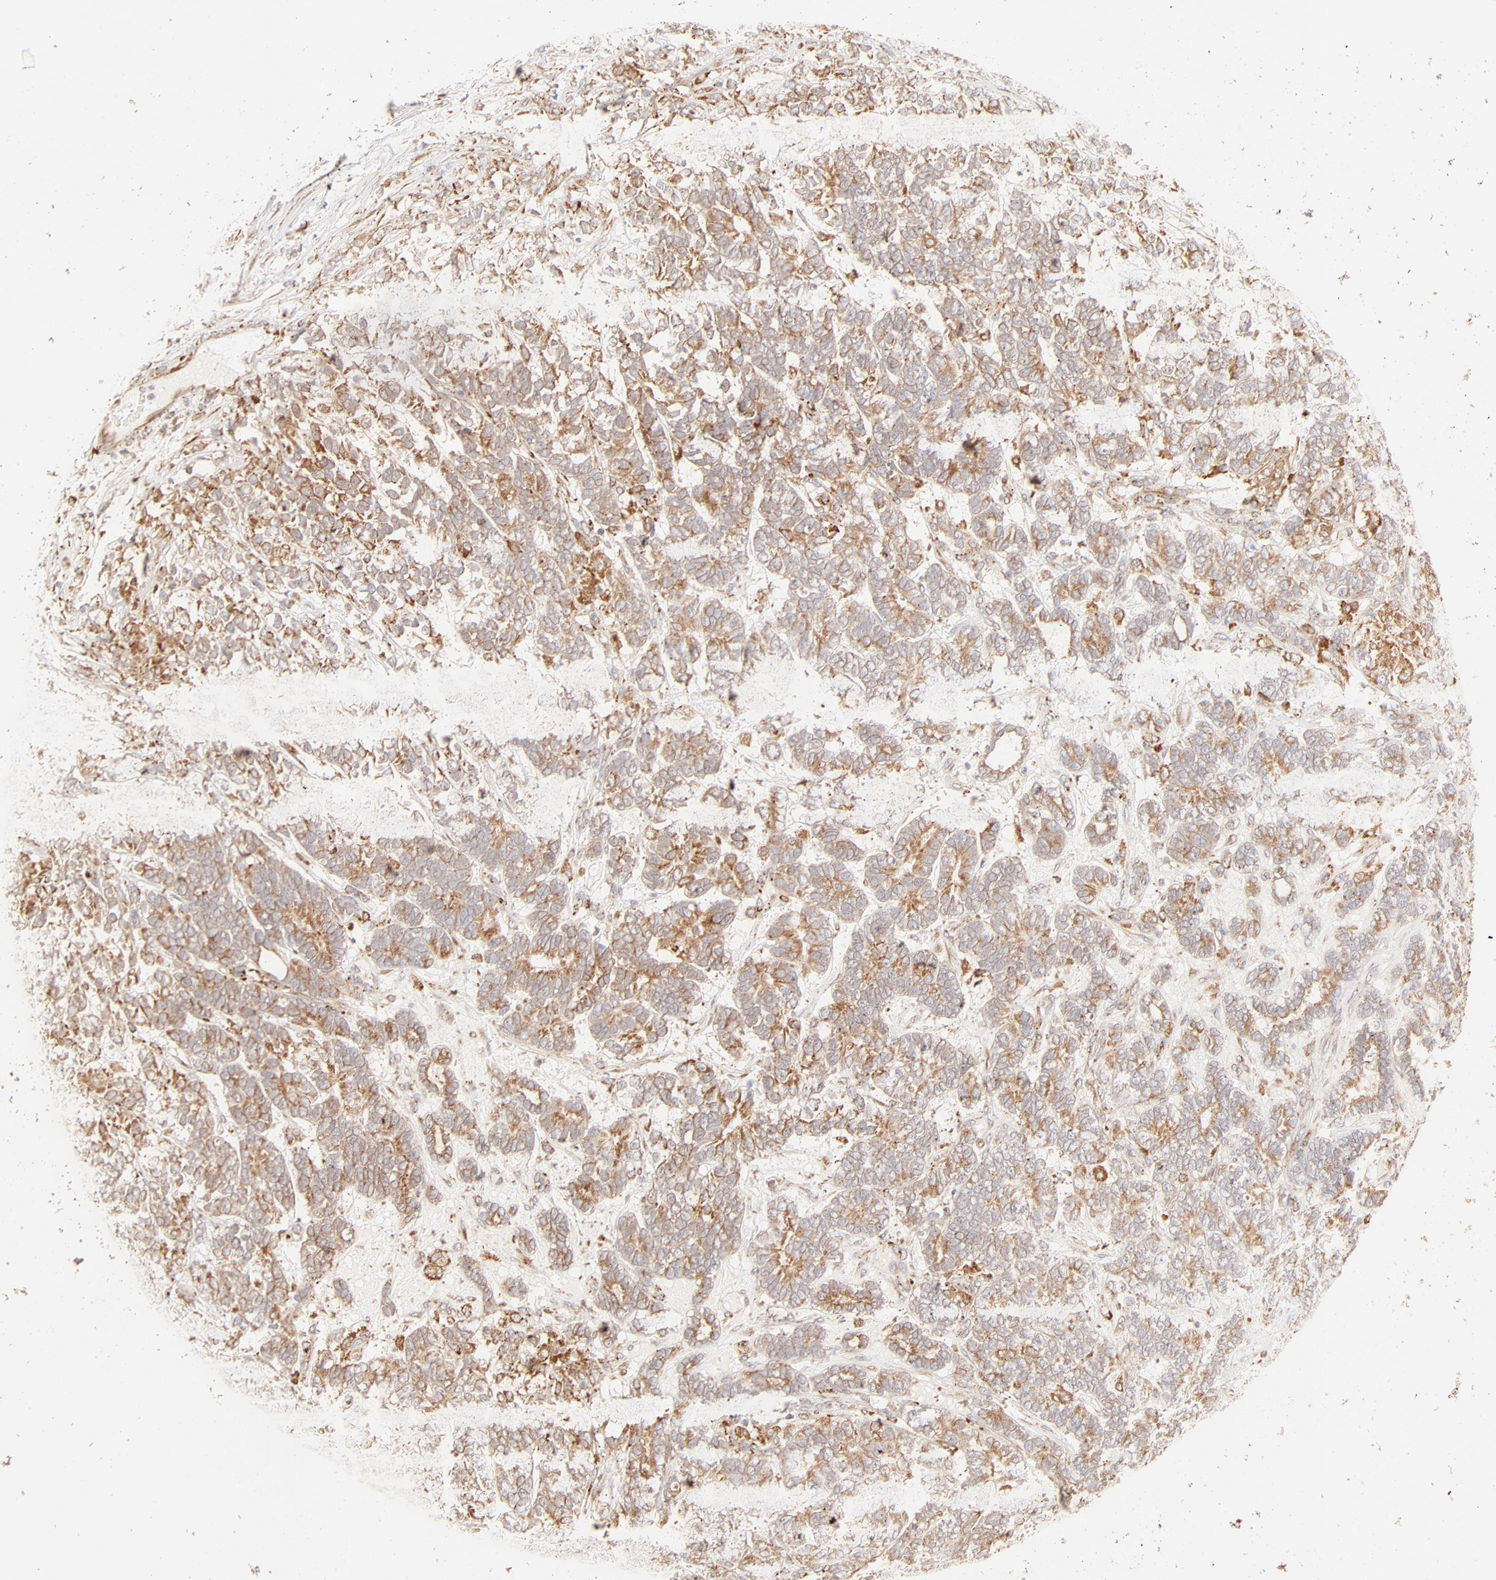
{"staining": {"intensity": "moderate", "quantity": ">75%", "location": "cytoplasmic/membranous"}, "tissue": "testis cancer", "cell_type": "Tumor cells", "image_type": "cancer", "snomed": [{"axis": "morphology", "description": "Carcinoma, Embryonal, NOS"}, {"axis": "topography", "description": "Testis"}], "caption": "High-magnification brightfield microscopy of testis cancer (embryonal carcinoma) stained with DAB (brown) and counterstained with hematoxylin (blue). tumor cells exhibit moderate cytoplasmic/membranous positivity is seen in approximately>75% of cells.", "gene": "PARP12", "patient": {"sex": "male", "age": 26}}